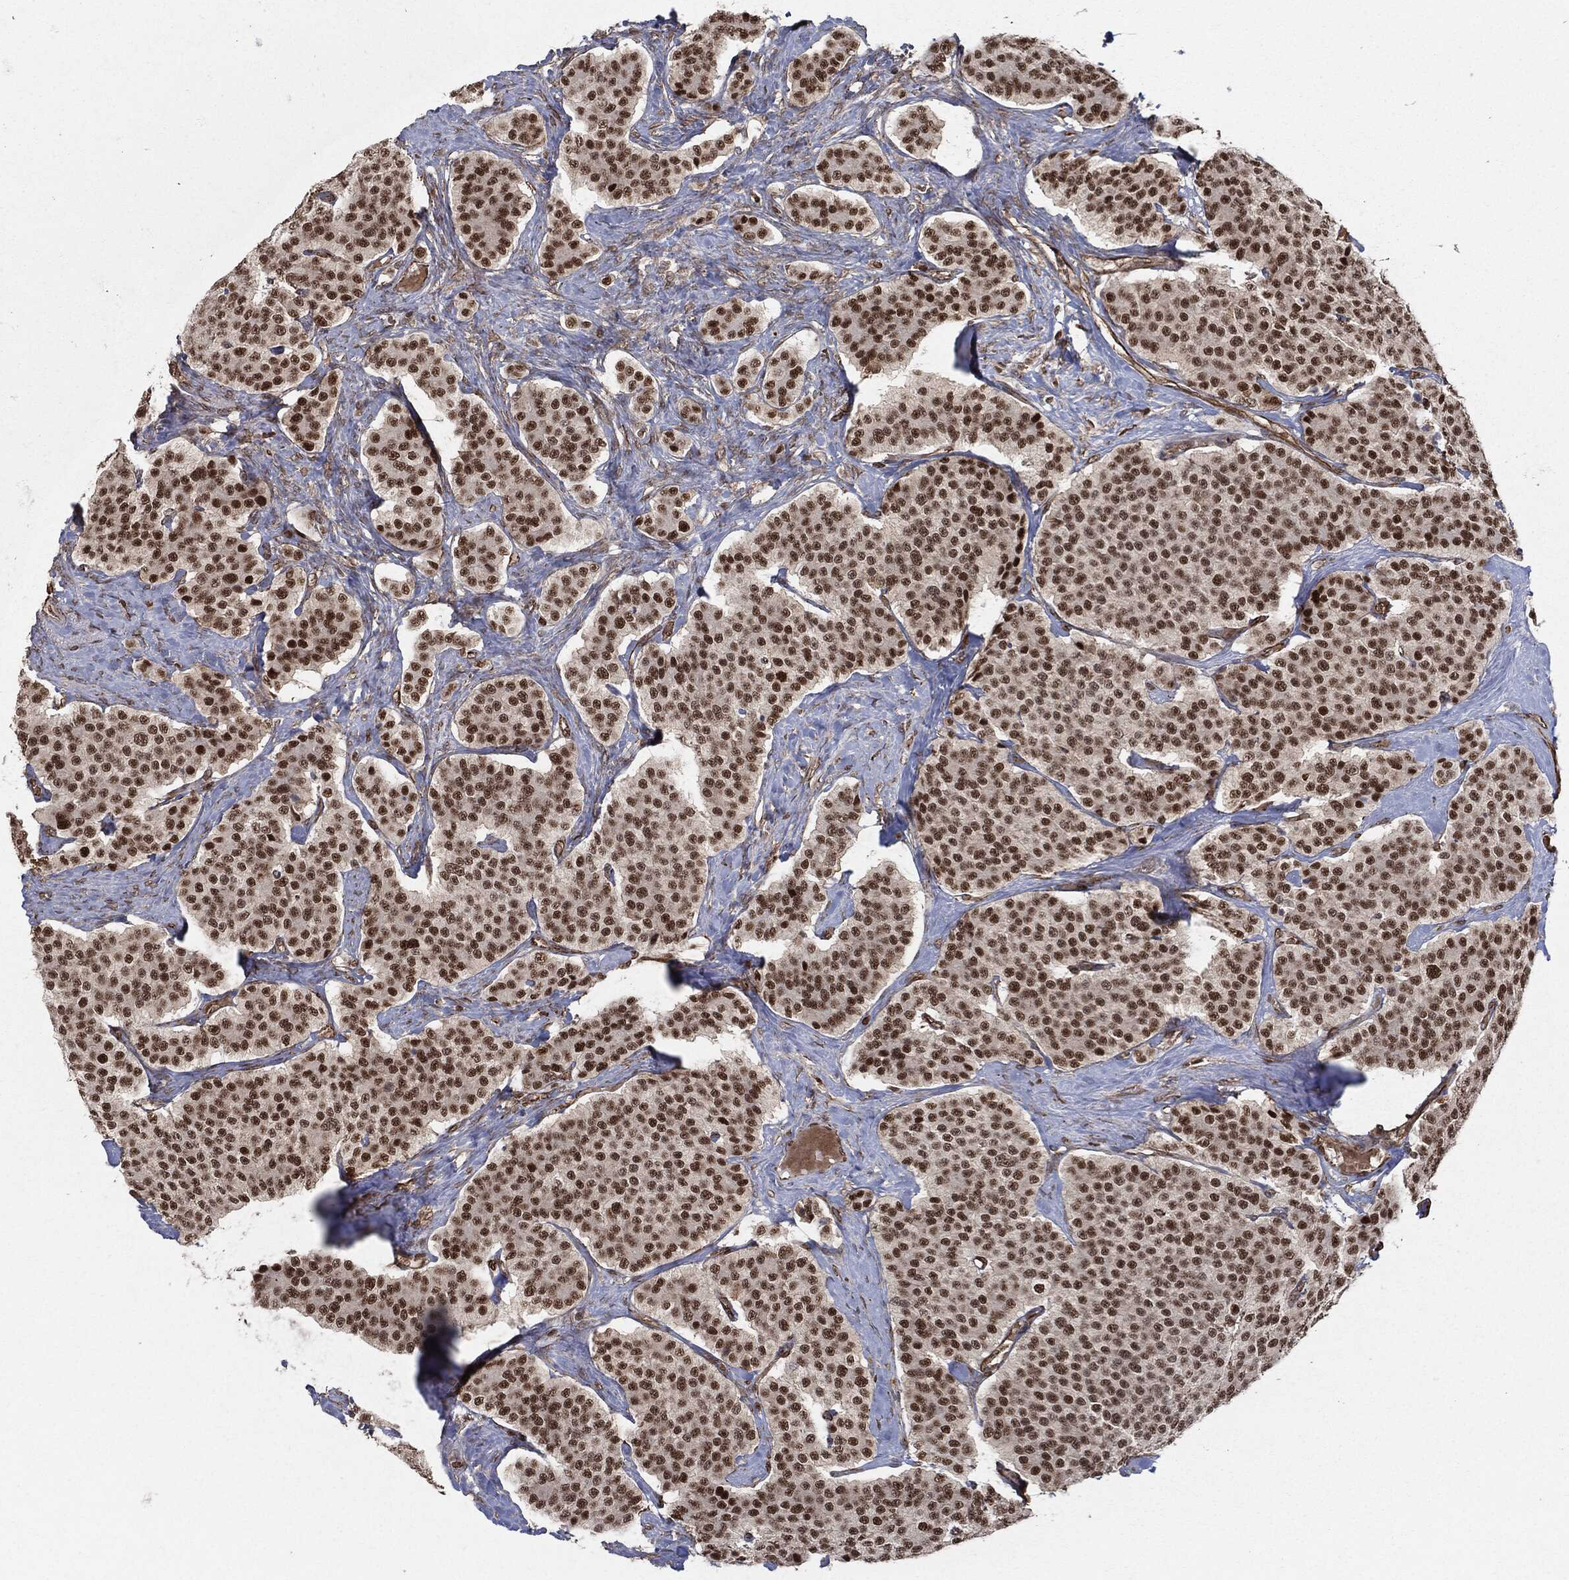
{"staining": {"intensity": "strong", "quantity": "25%-75%", "location": "nuclear"}, "tissue": "carcinoid", "cell_type": "Tumor cells", "image_type": "cancer", "snomed": [{"axis": "morphology", "description": "Carcinoid, malignant, NOS"}, {"axis": "topography", "description": "Small intestine"}], "caption": "Protein expression analysis of human carcinoid reveals strong nuclear positivity in approximately 25%-75% of tumor cells. The protein is shown in brown color, while the nuclei are stained blue.", "gene": "TP53RK", "patient": {"sex": "female", "age": 58}}